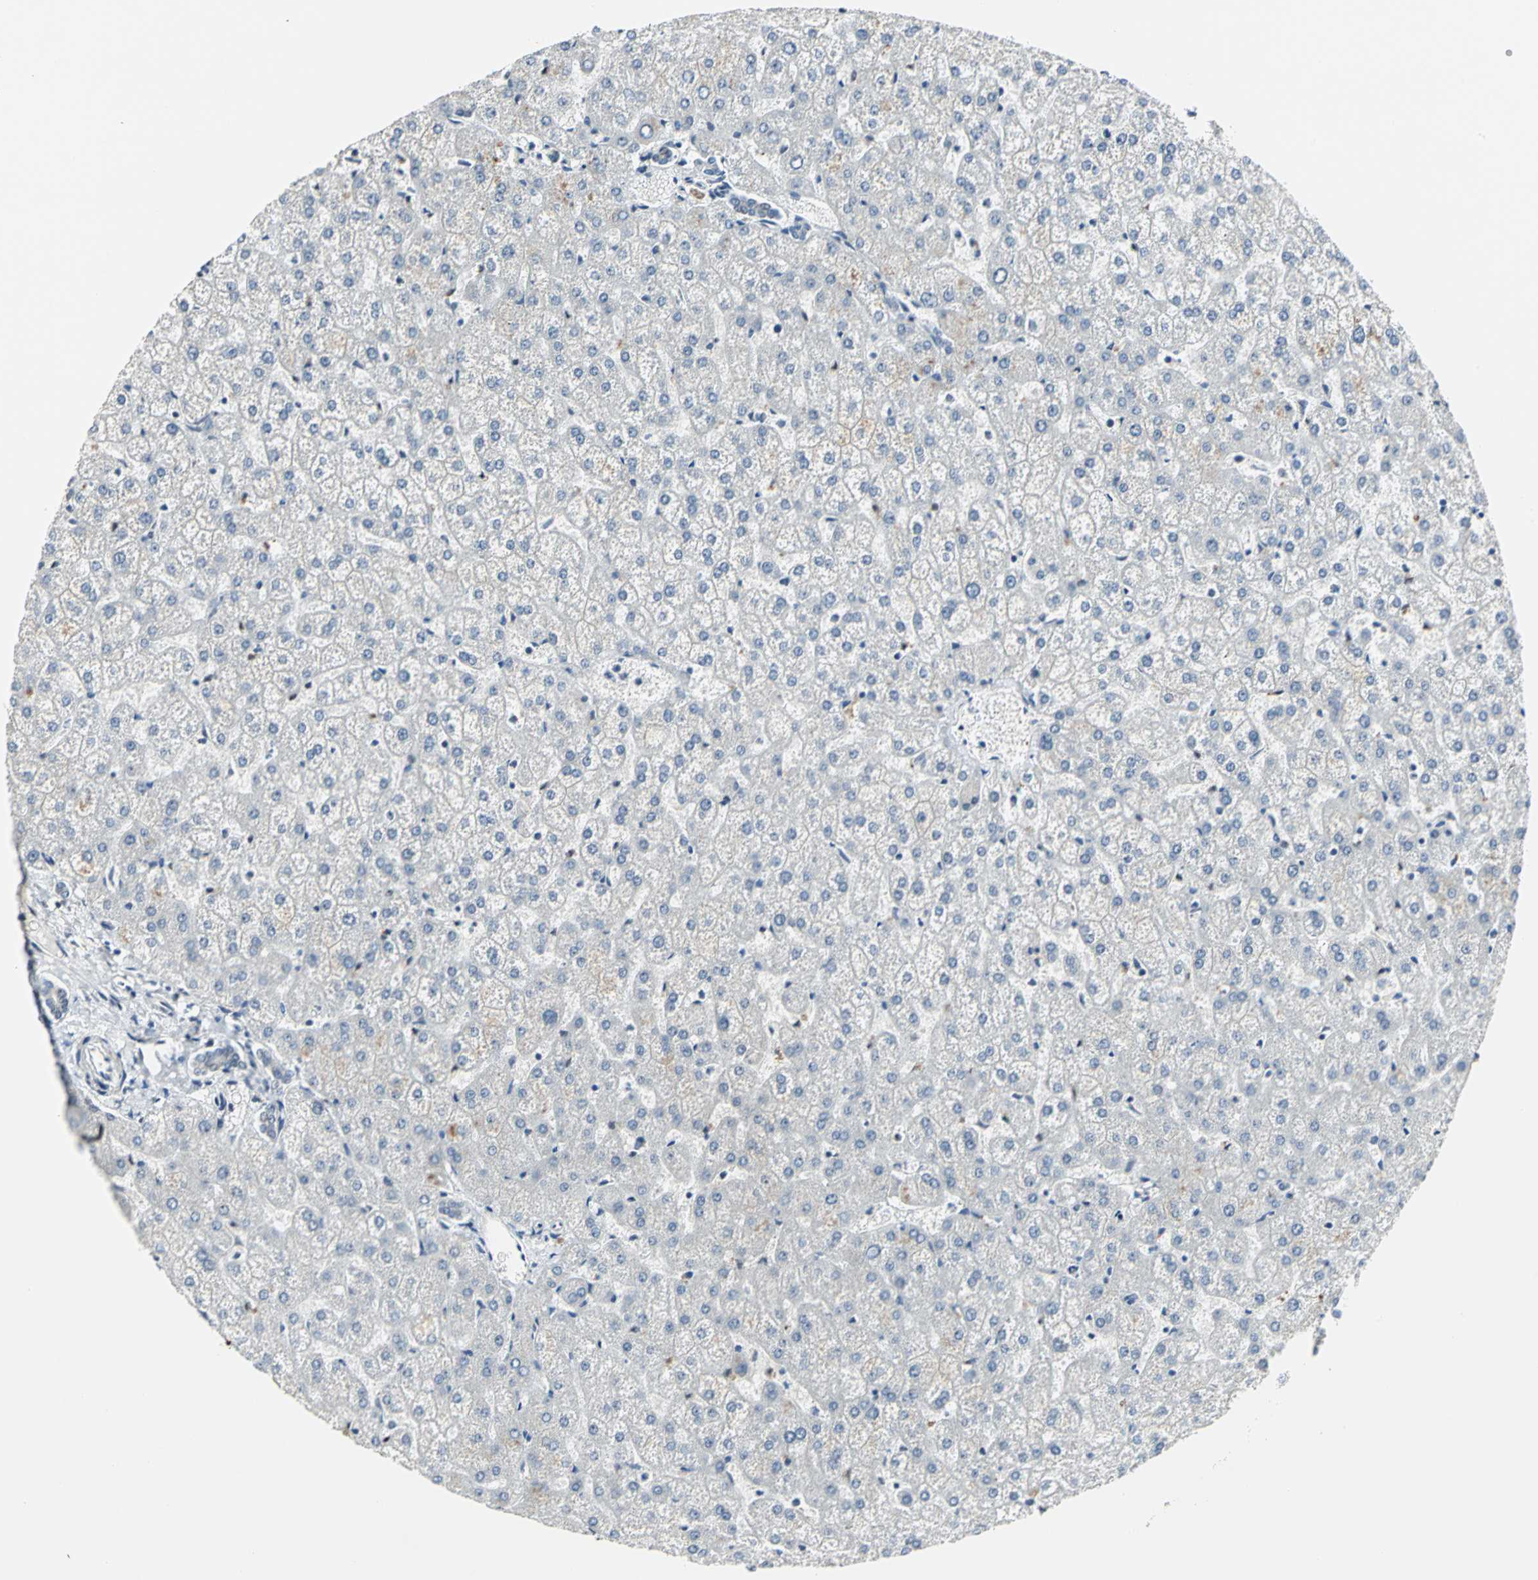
{"staining": {"intensity": "negative", "quantity": "none", "location": "none"}, "tissue": "liver", "cell_type": "Cholangiocytes", "image_type": "normal", "snomed": [{"axis": "morphology", "description": "Normal tissue, NOS"}, {"axis": "topography", "description": "Liver"}], "caption": "DAB (3,3'-diaminobenzidine) immunohistochemical staining of normal liver reveals no significant positivity in cholangiocytes.", "gene": "MYBBP1A", "patient": {"sex": "female", "age": 32}}